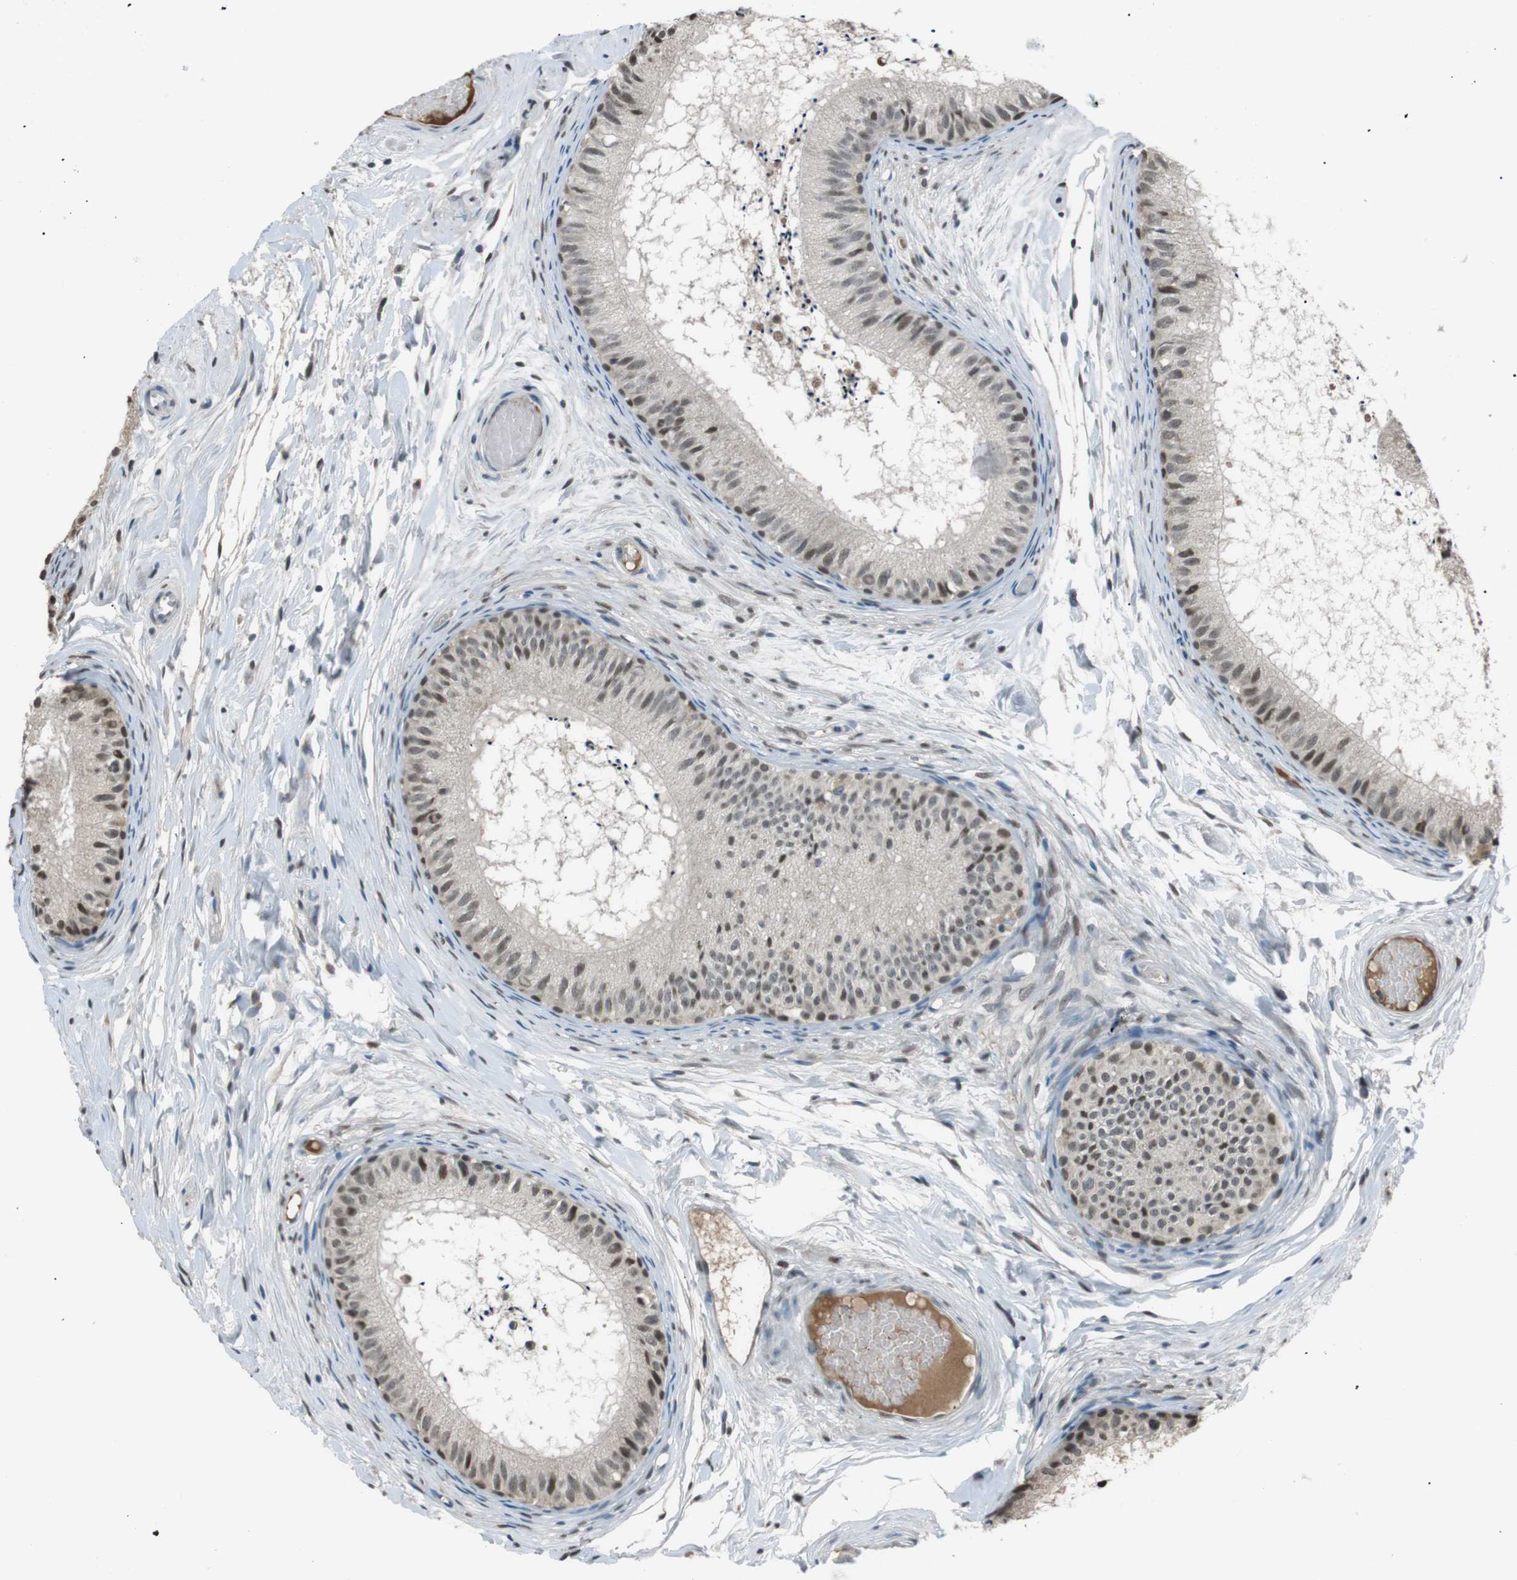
{"staining": {"intensity": "moderate", "quantity": ">75%", "location": "nuclear"}, "tissue": "epididymis", "cell_type": "Glandular cells", "image_type": "normal", "snomed": [{"axis": "morphology", "description": "Normal tissue, NOS"}, {"axis": "topography", "description": "Epididymis"}], "caption": "Epididymis stained with DAB IHC reveals medium levels of moderate nuclear expression in about >75% of glandular cells. (DAB (3,3'-diaminobenzidine) IHC, brown staining for protein, blue staining for nuclei).", "gene": "SRPK2", "patient": {"sex": "male", "age": 46}}